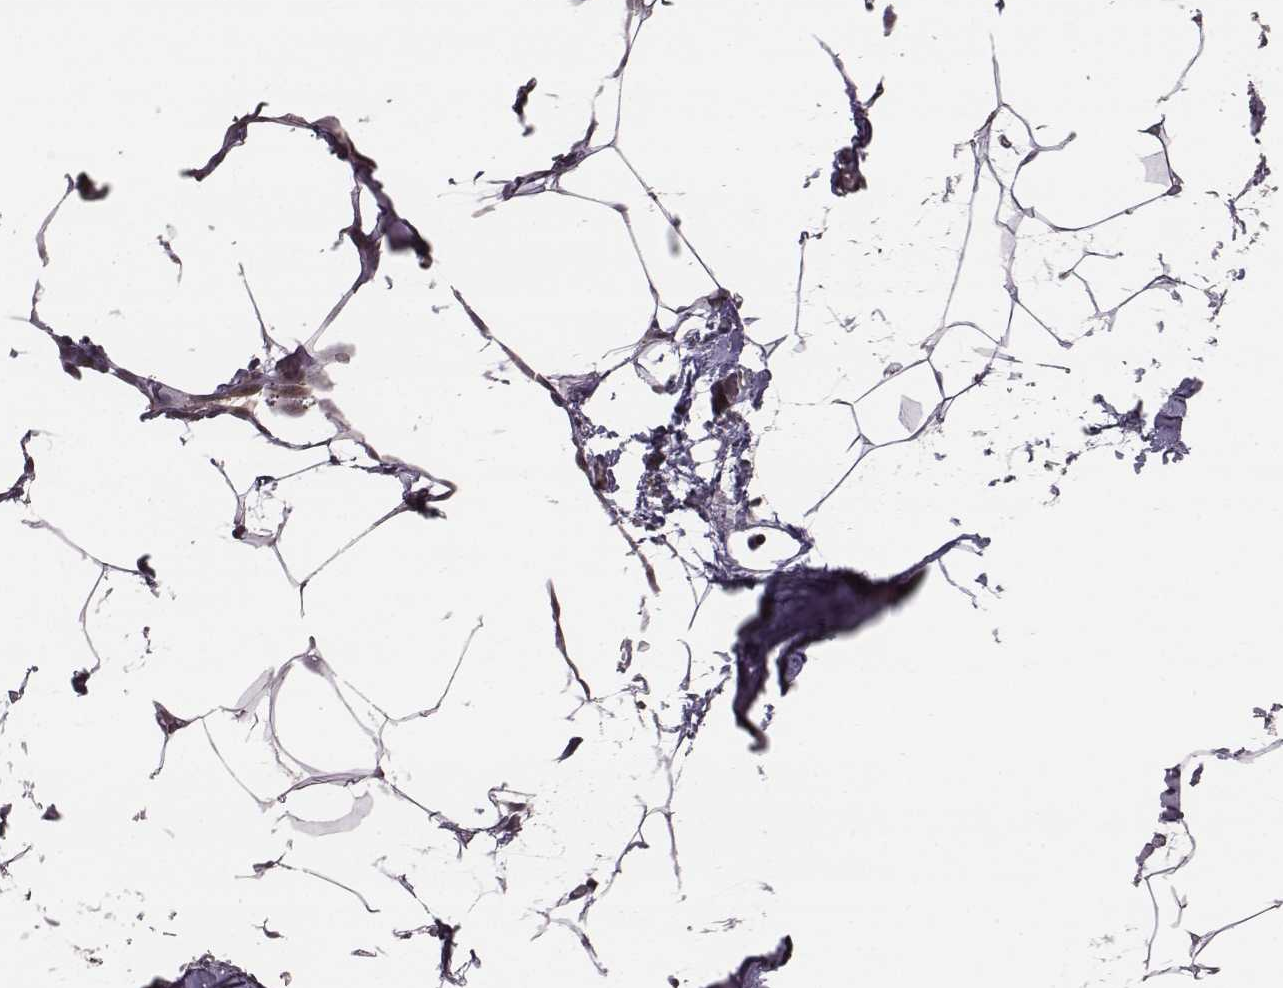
{"staining": {"intensity": "negative", "quantity": "none", "location": "none"}, "tissue": "adipose tissue", "cell_type": "Adipocytes", "image_type": "normal", "snomed": [{"axis": "morphology", "description": "Normal tissue, NOS"}, {"axis": "topography", "description": "Adipose tissue"}], "caption": "DAB immunohistochemical staining of normal adipose tissue reveals no significant expression in adipocytes. Nuclei are stained in blue.", "gene": "RPL3", "patient": {"sex": "male", "age": 57}}